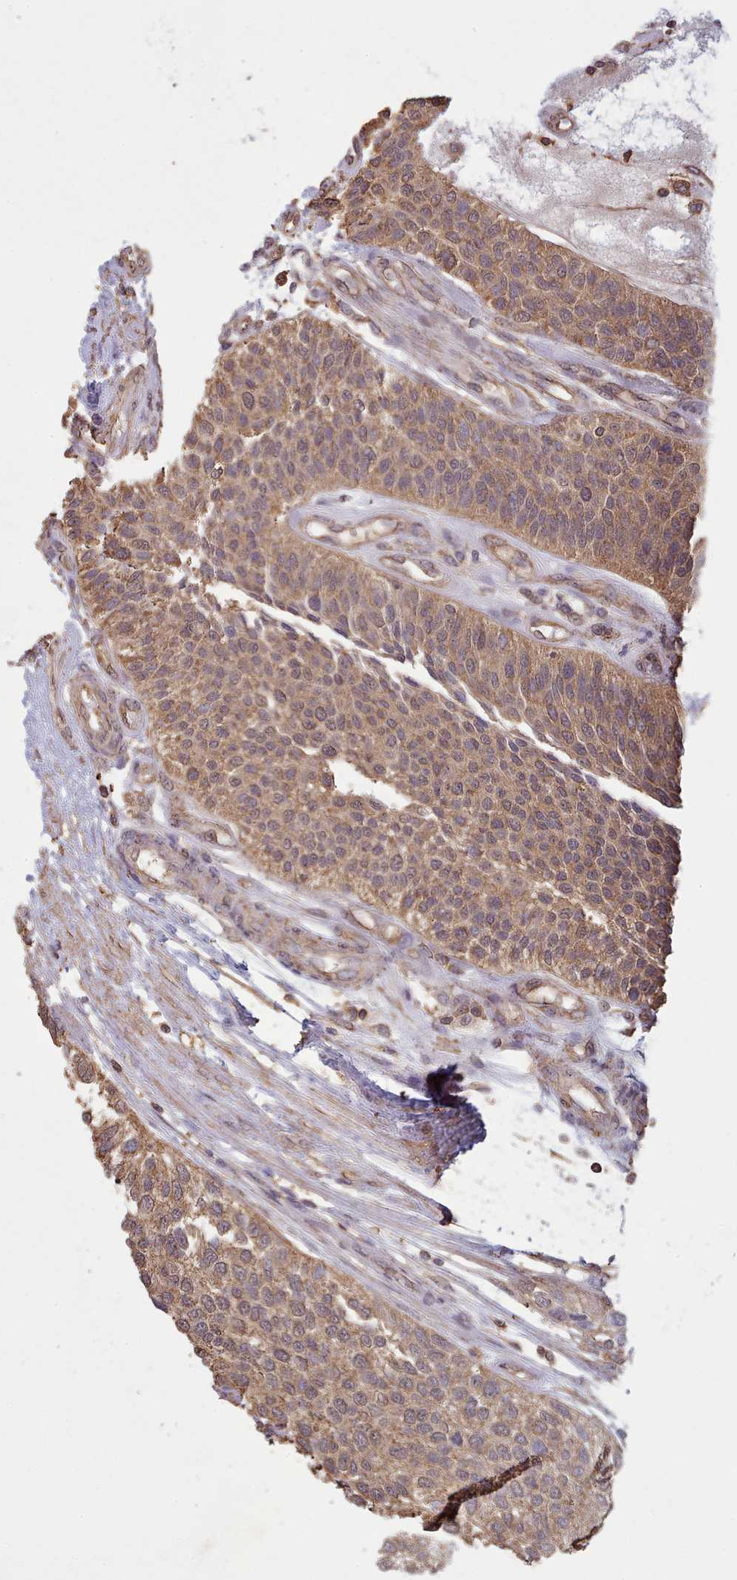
{"staining": {"intensity": "weak", "quantity": ">75%", "location": "cytoplasmic/membranous,nuclear"}, "tissue": "urothelial cancer", "cell_type": "Tumor cells", "image_type": "cancer", "snomed": [{"axis": "morphology", "description": "Urothelial carcinoma, NOS"}, {"axis": "topography", "description": "Urinary bladder"}], "caption": "Weak cytoplasmic/membranous and nuclear protein expression is seen in about >75% of tumor cells in transitional cell carcinoma.", "gene": "METRN", "patient": {"sex": "male", "age": 55}}